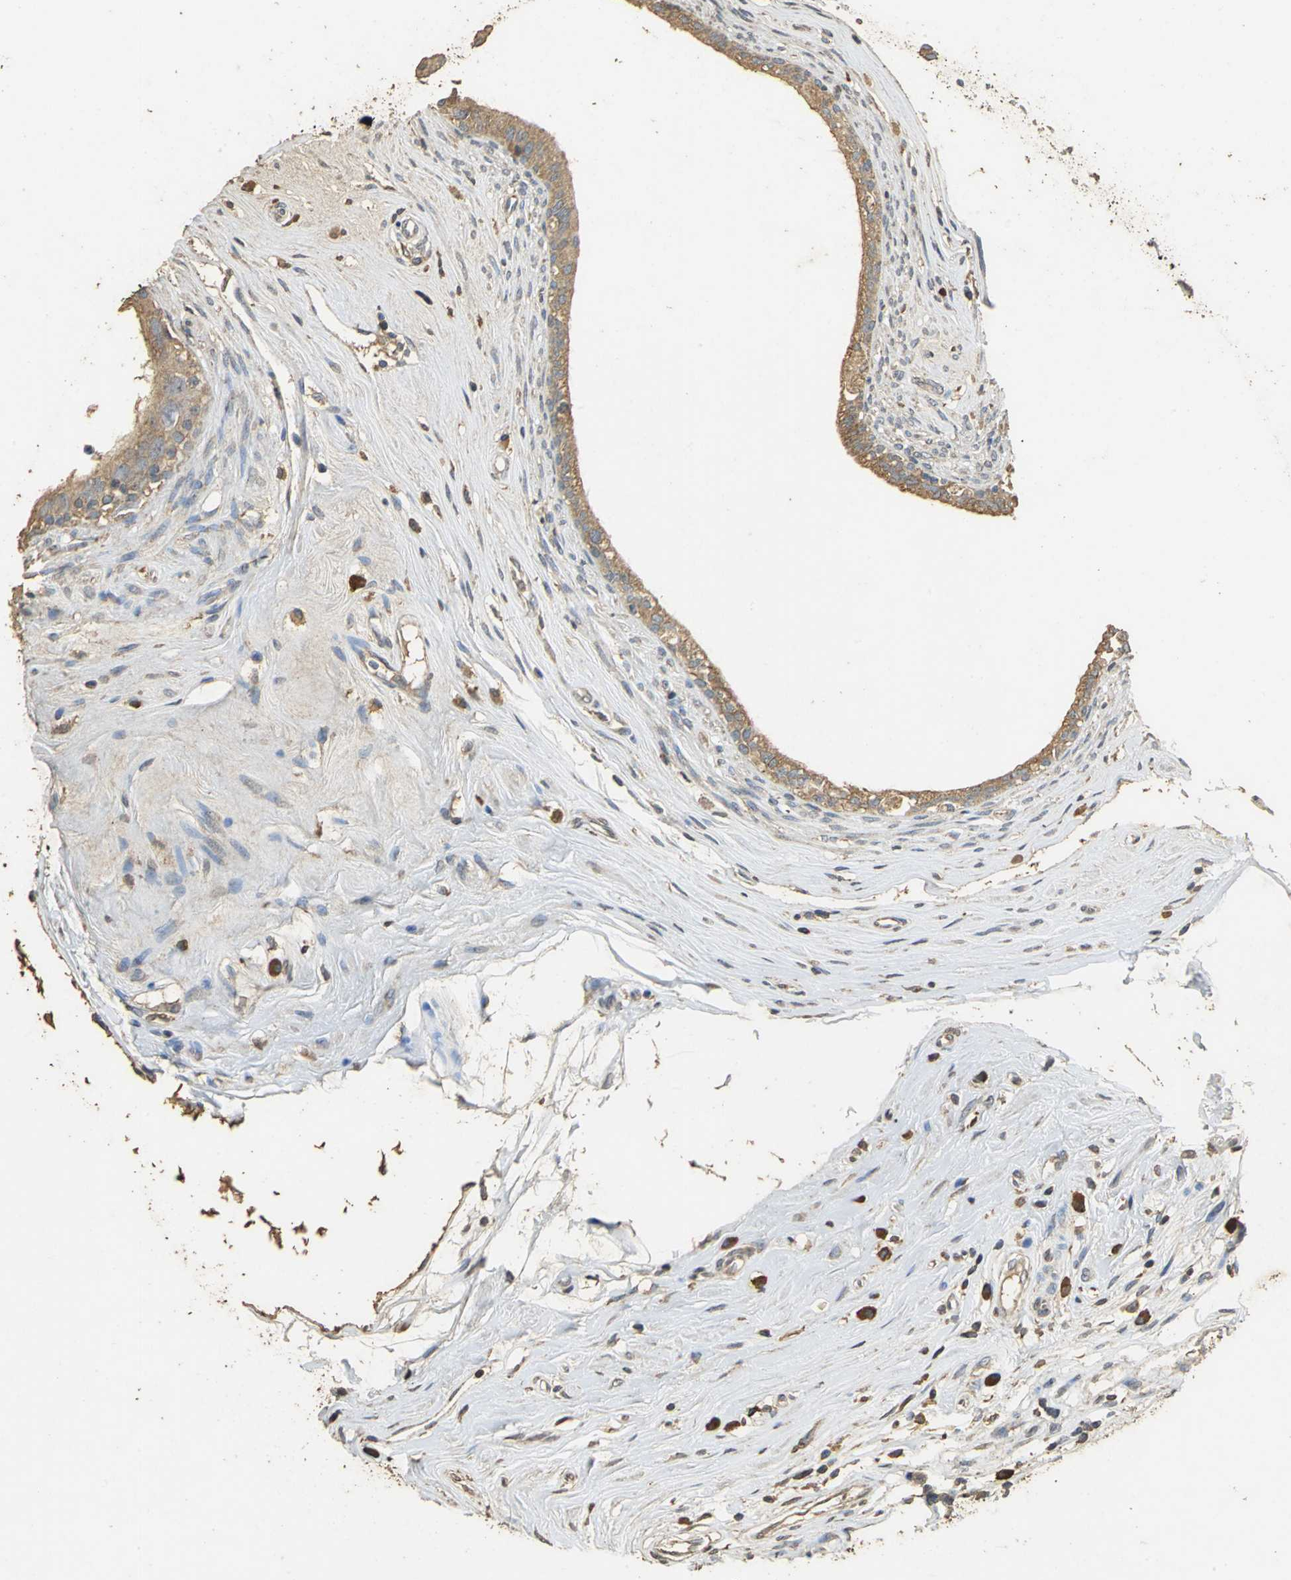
{"staining": {"intensity": "weak", "quantity": ">75%", "location": "cytoplasmic/membranous"}, "tissue": "epididymis", "cell_type": "Glandular cells", "image_type": "normal", "snomed": [{"axis": "morphology", "description": "Normal tissue, NOS"}, {"axis": "morphology", "description": "Inflammation, NOS"}, {"axis": "topography", "description": "Epididymis"}], "caption": "Human epididymis stained for a protein (brown) exhibits weak cytoplasmic/membranous positive expression in approximately >75% of glandular cells.", "gene": "ACSL4", "patient": {"sex": "male", "age": 84}}